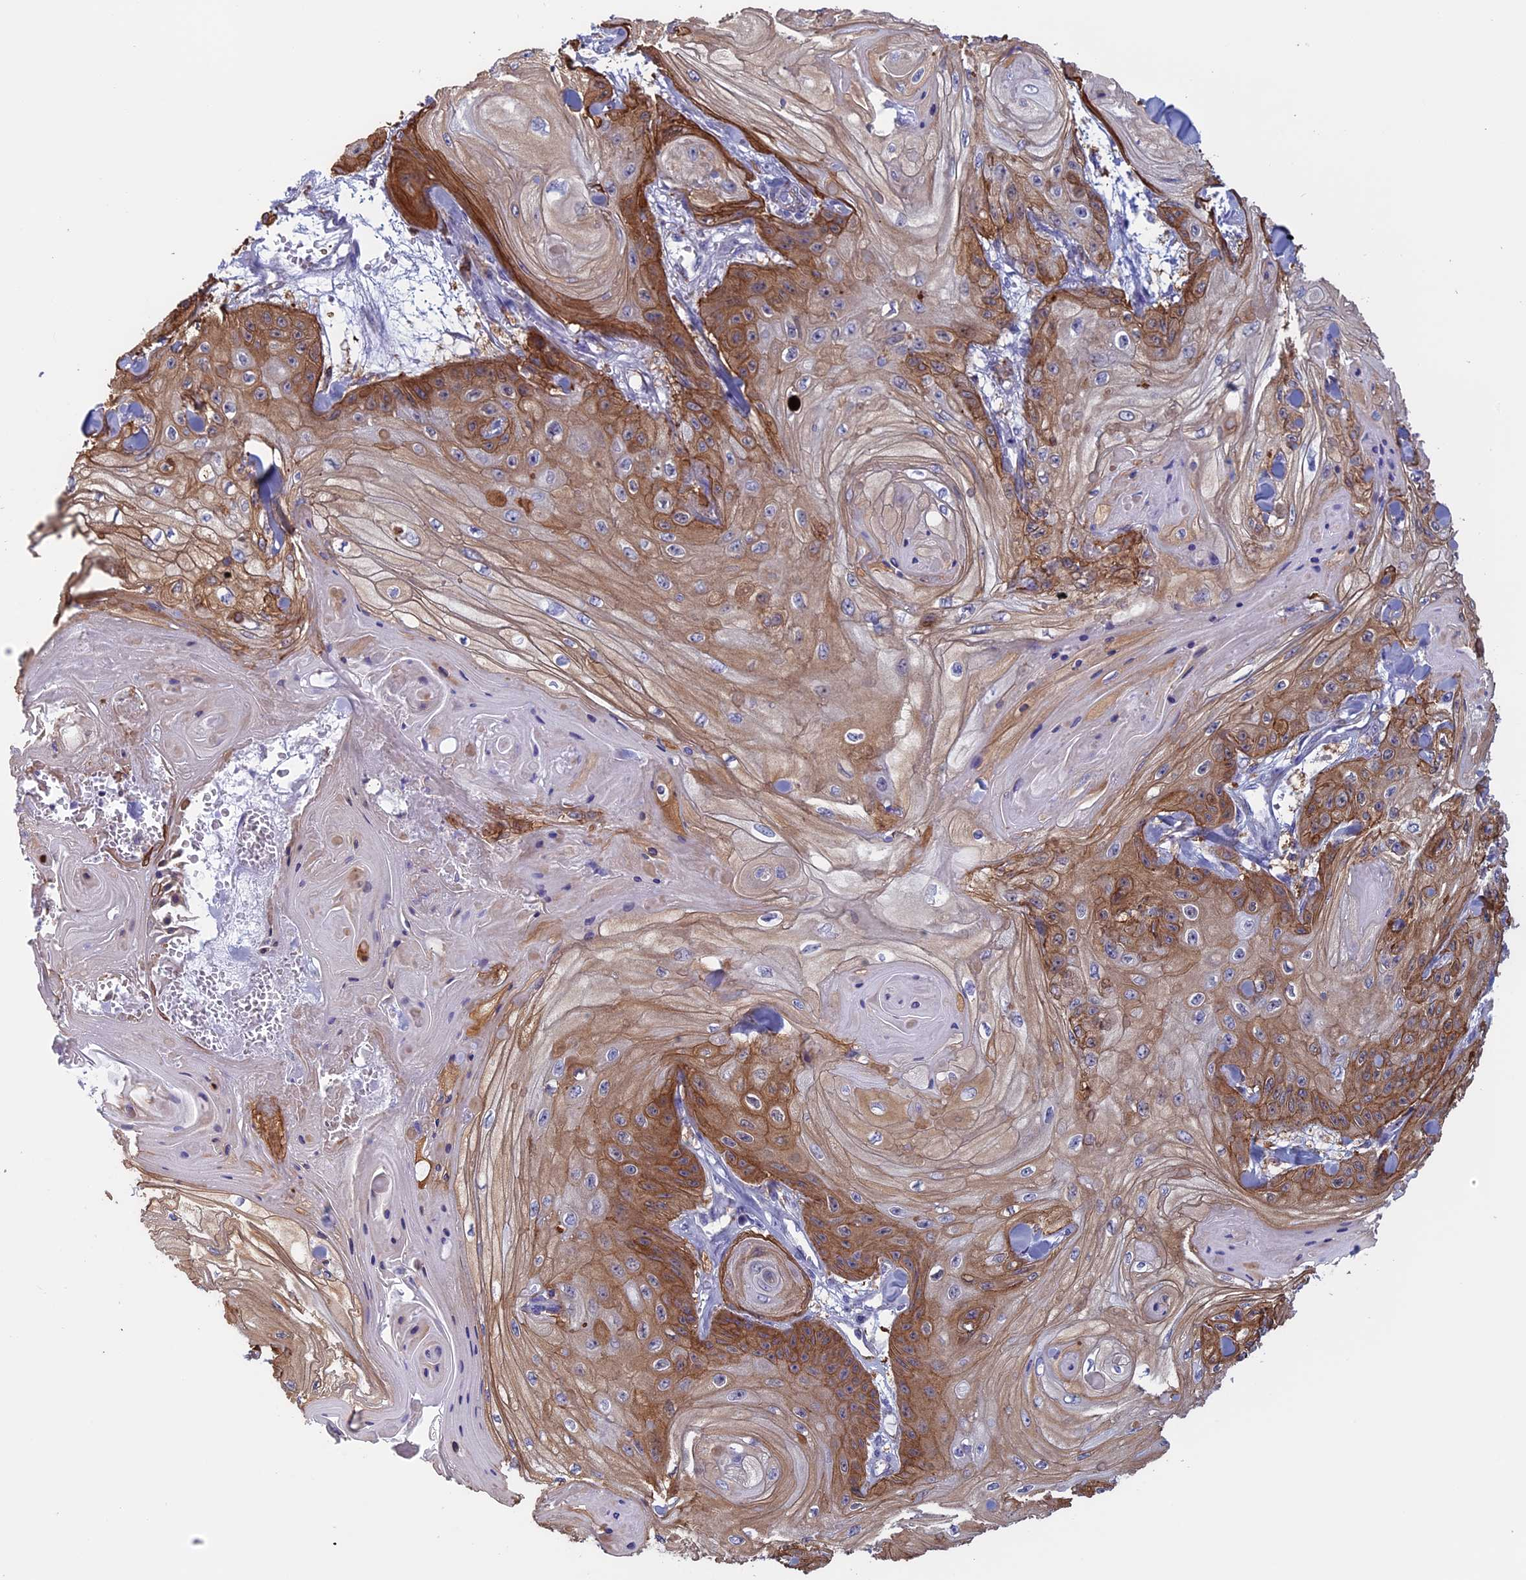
{"staining": {"intensity": "moderate", "quantity": "25%-75%", "location": "cytoplasmic/membranous"}, "tissue": "skin cancer", "cell_type": "Tumor cells", "image_type": "cancer", "snomed": [{"axis": "morphology", "description": "Squamous cell carcinoma, NOS"}, {"axis": "topography", "description": "Skin"}], "caption": "A brown stain shows moderate cytoplasmic/membranous positivity of a protein in squamous cell carcinoma (skin) tumor cells. The protein of interest is stained brown, and the nuclei are stained in blue (DAB (3,3'-diaminobenzidine) IHC with brightfield microscopy, high magnification).", "gene": "ANGPTL2", "patient": {"sex": "male", "age": 74}}